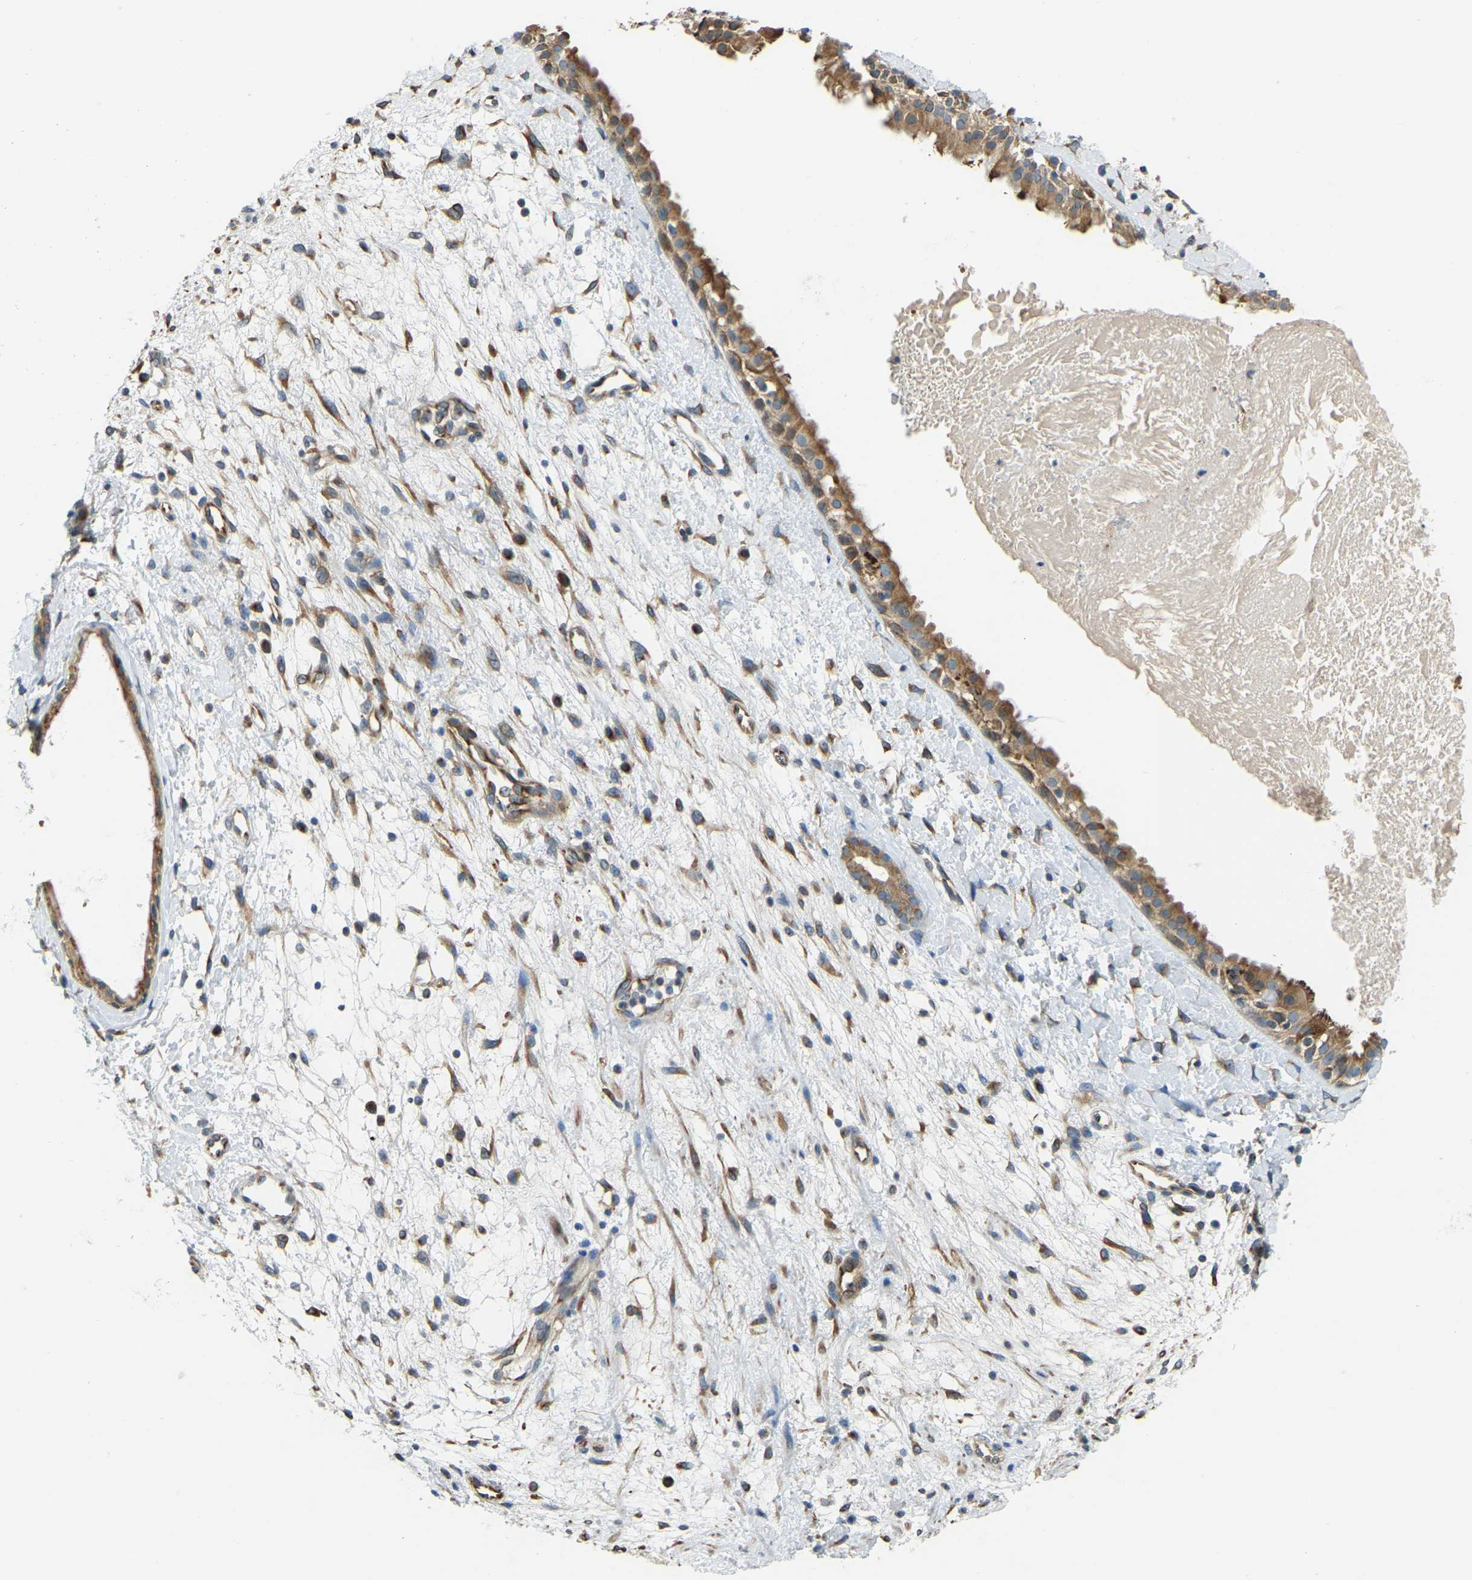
{"staining": {"intensity": "strong", "quantity": ">75%", "location": "cytoplasmic/membranous"}, "tissue": "nasopharynx", "cell_type": "Respiratory epithelial cells", "image_type": "normal", "snomed": [{"axis": "morphology", "description": "Normal tissue, NOS"}, {"axis": "topography", "description": "Nasopharynx"}], "caption": "DAB (3,3'-diaminobenzidine) immunohistochemical staining of normal human nasopharynx exhibits strong cytoplasmic/membranous protein staining in about >75% of respiratory epithelial cells.", "gene": "NME8", "patient": {"sex": "male", "age": 22}}